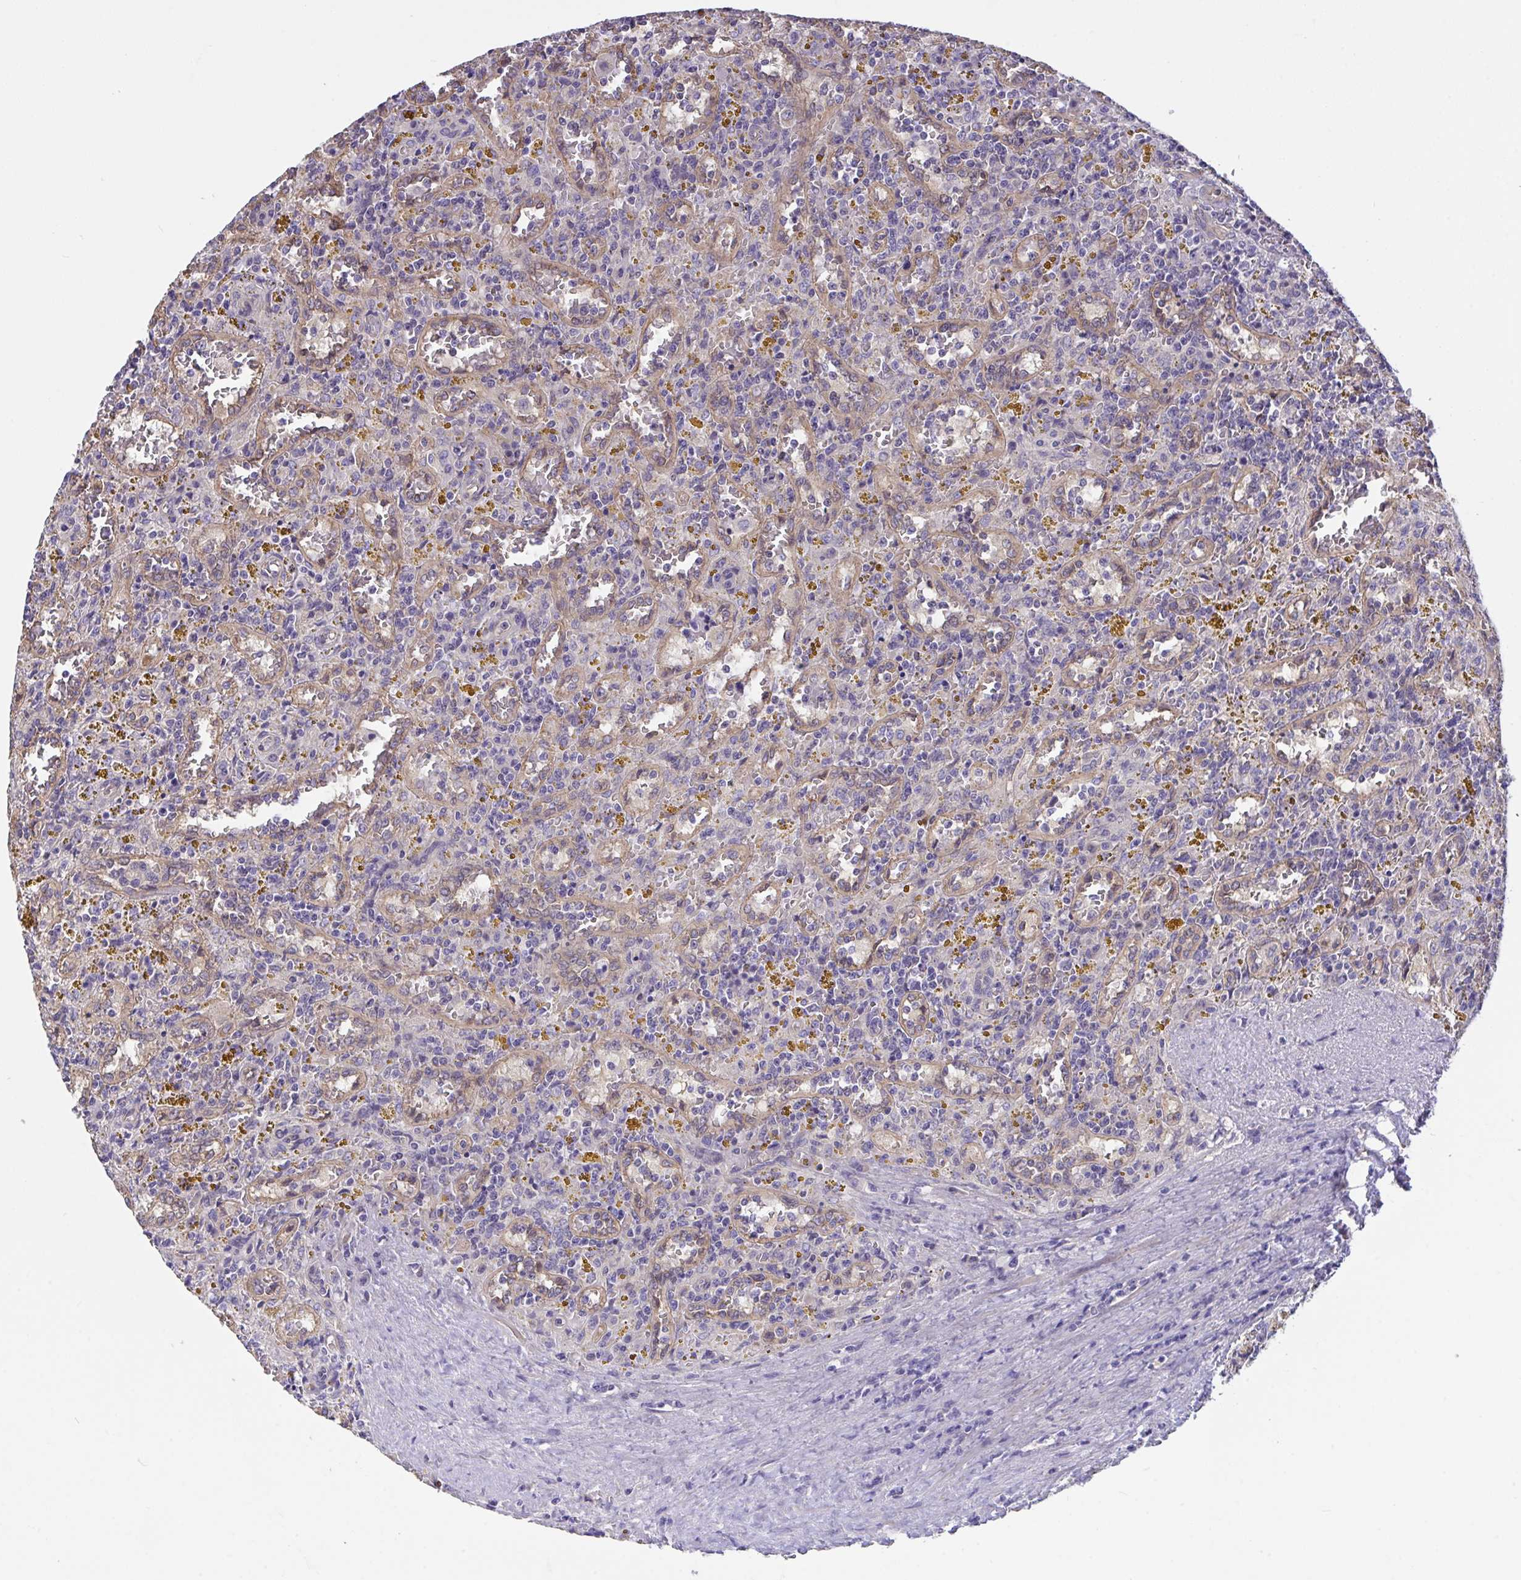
{"staining": {"intensity": "negative", "quantity": "none", "location": "none"}, "tissue": "lymphoma", "cell_type": "Tumor cells", "image_type": "cancer", "snomed": [{"axis": "morphology", "description": "Malignant lymphoma, non-Hodgkin's type, Low grade"}, {"axis": "topography", "description": "Spleen"}], "caption": "DAB immunohistochemical staining of human lymphoma shows no significant positivity in tumor cells.", "gene": "RHOXF1", "patient": {"sex": "female", "age": 65}}